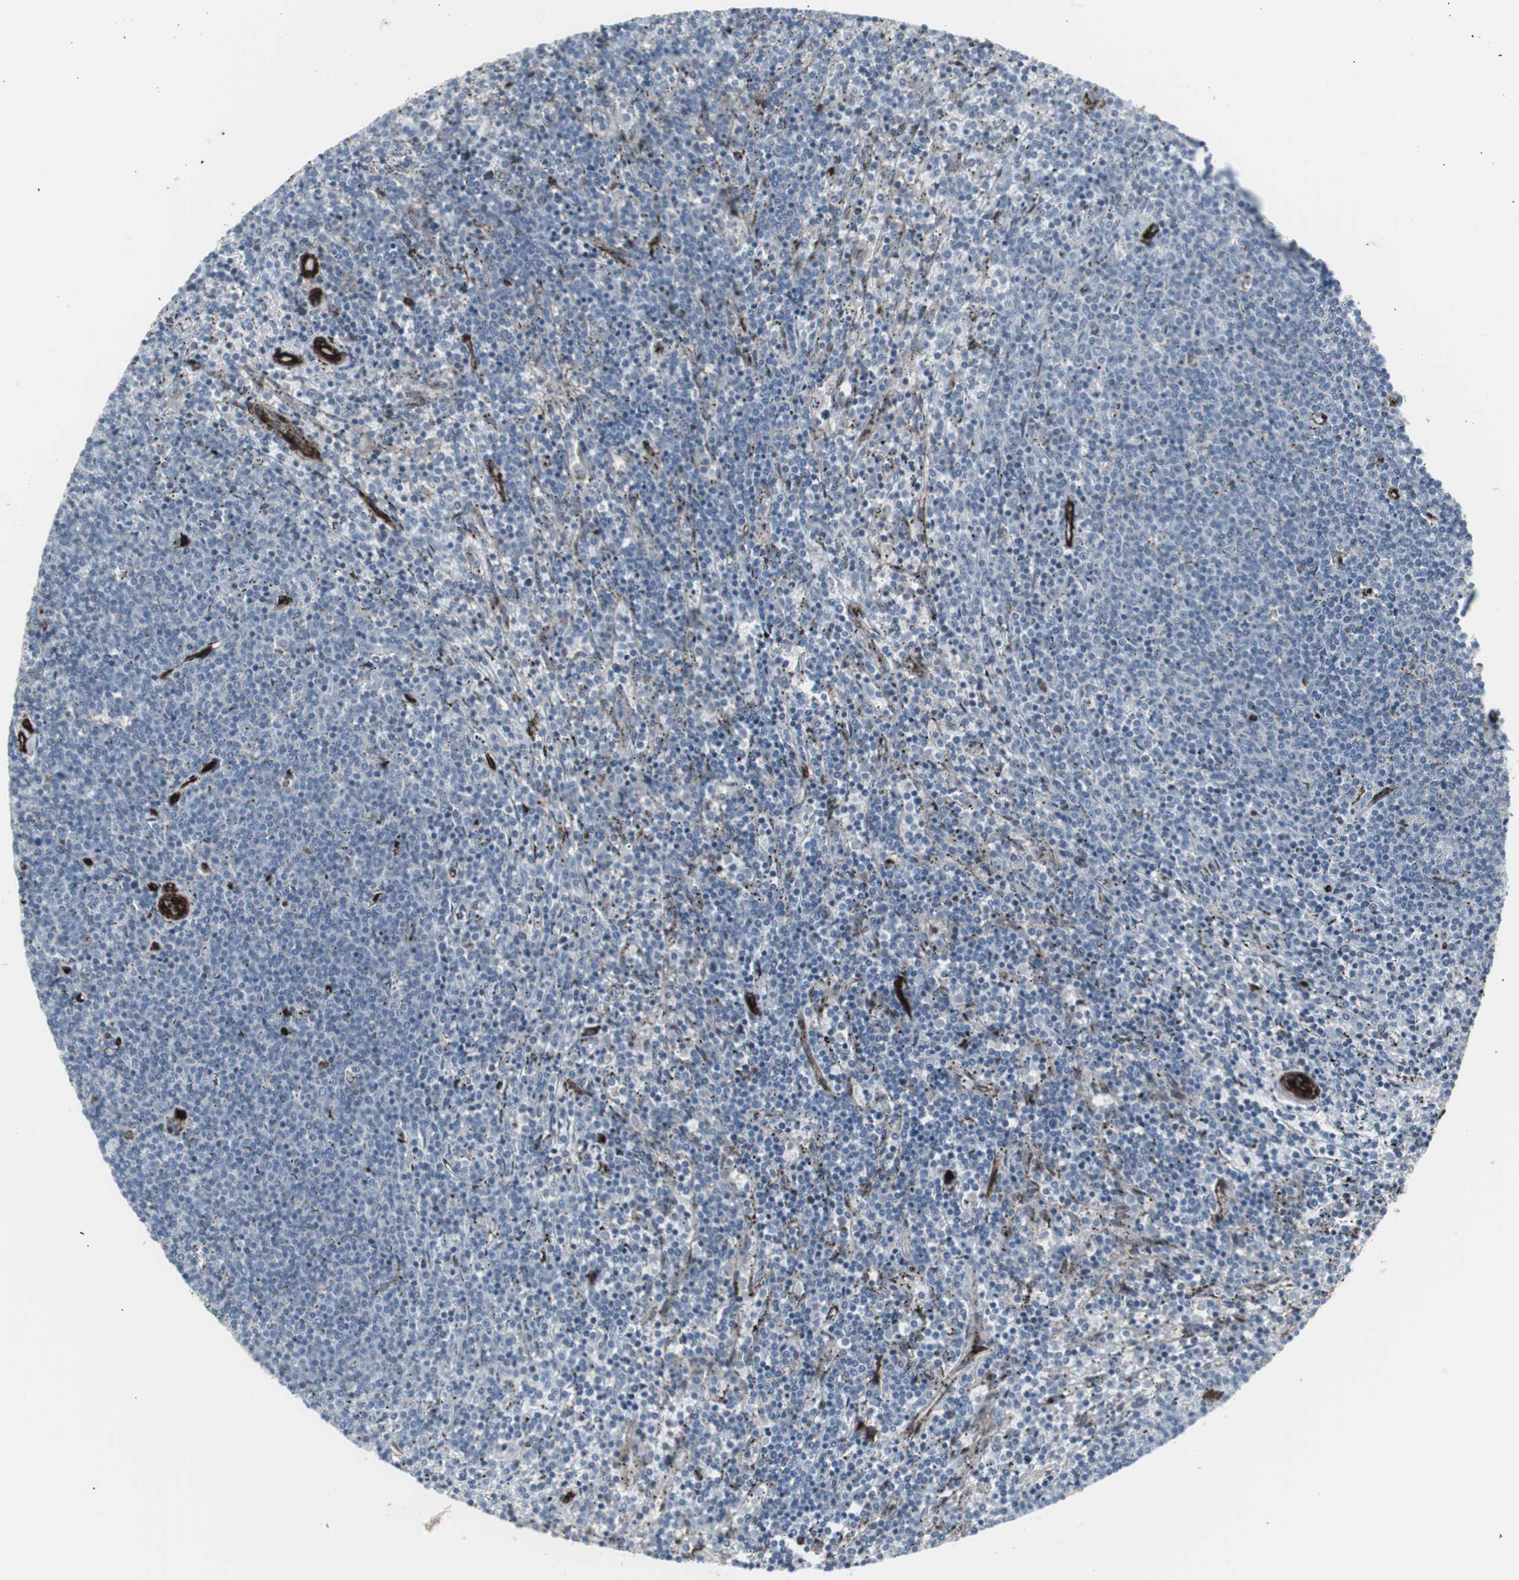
{"staining": {"intensity": "negative", "quantity": "none", "location": "none"}, "tissue": "lymphoma", "cell_type": "Tumor cells", "image_type": "cancer", "snomed": [{"axis": "morphology", "description": "Malignant lymphoma, non-Hodgkin's type, Low grade"}, {"axis": "topography", "description": "Spleen"}], "caption": "This is a micrograph of IHC staining of lymphoma, which shows no staining in tumor cells.", "gene": "PDGFA", "patient": {"sex": "female", "age": 50}}